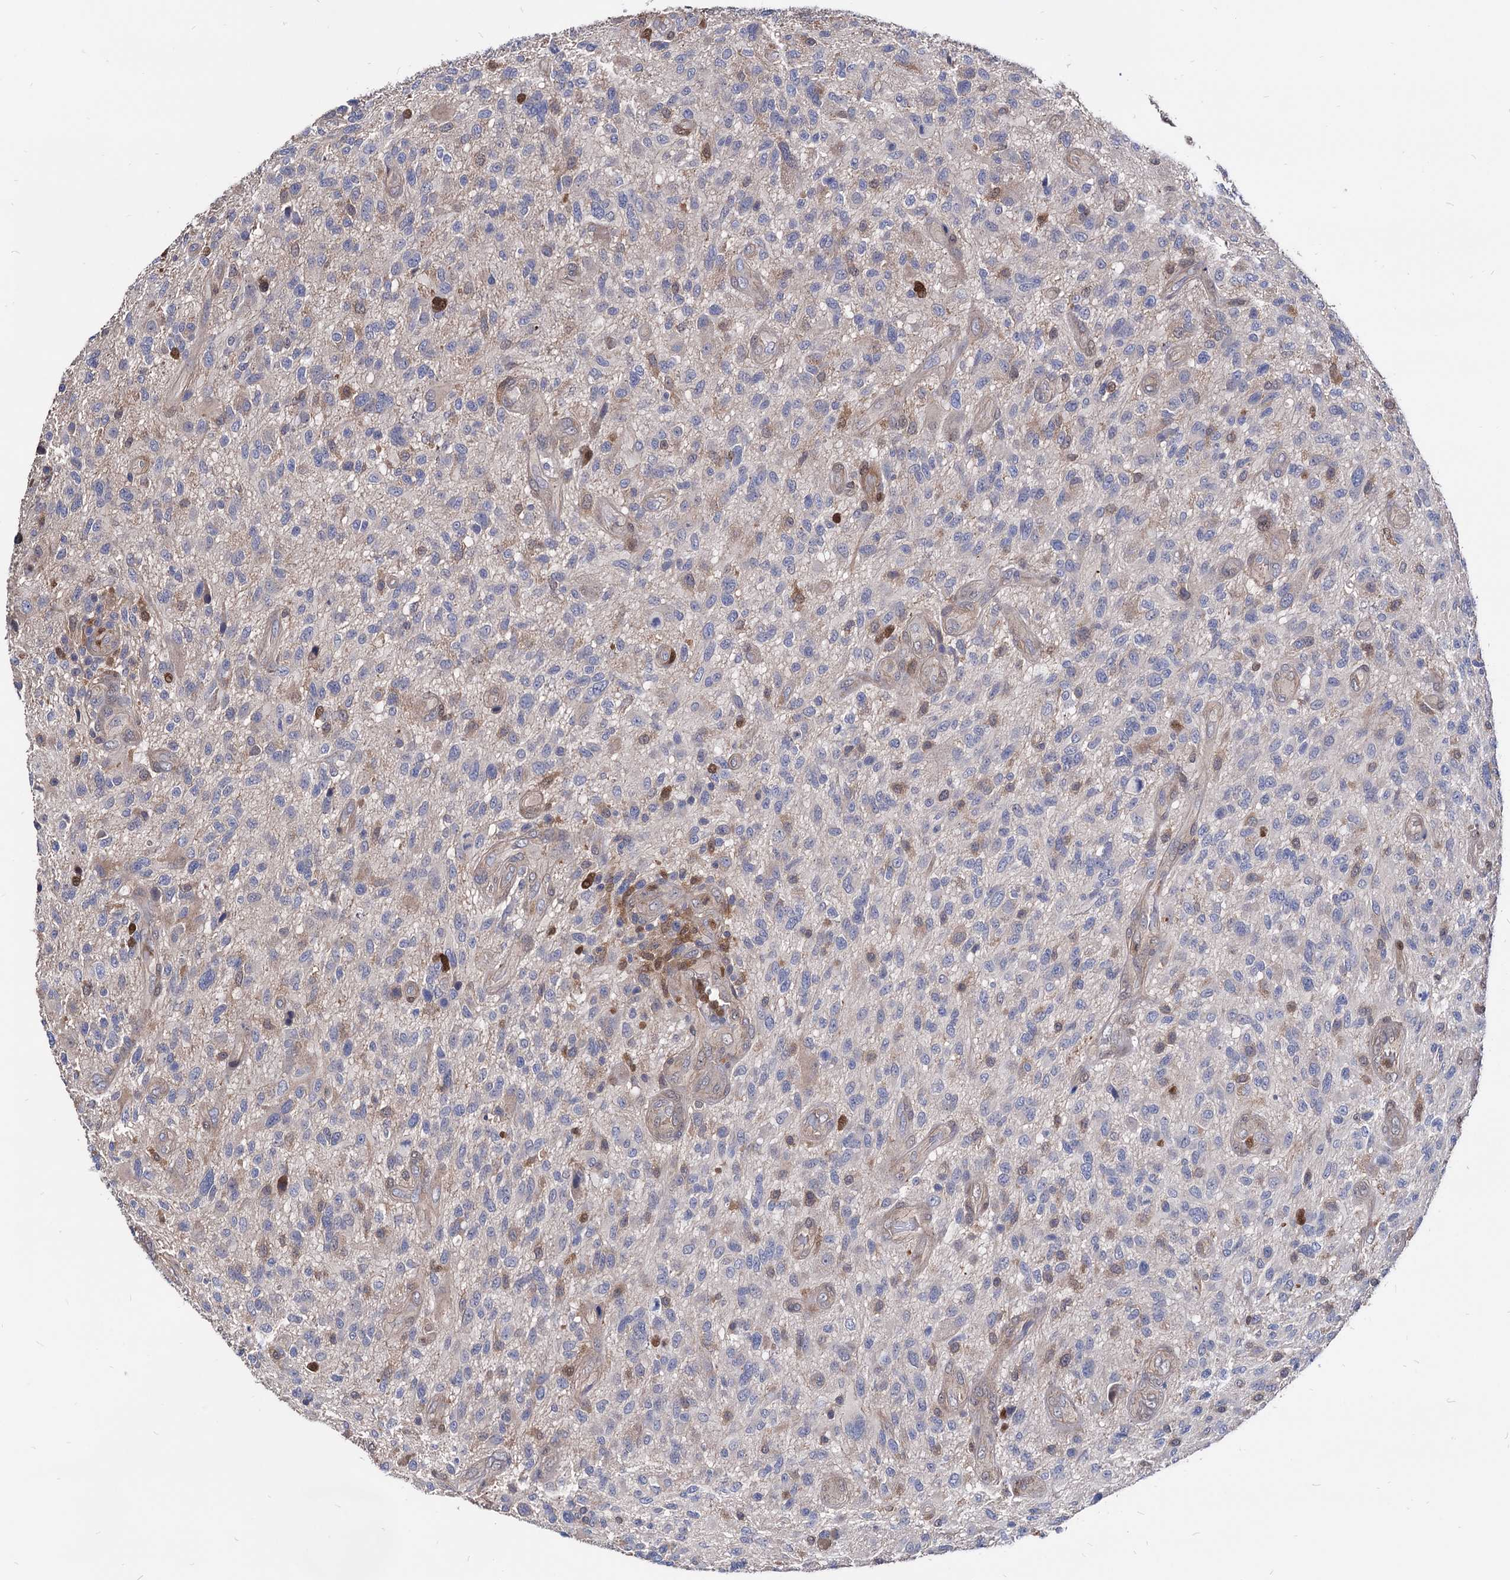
{"staining": {"intensity": "negative", "quantity": "none", "location": "none"}, "tissue": "glioma", "cell_type": "Tumor cells", "image_type": "cancer", "snomed": [{"axis": "morphology", "description": "Glioma, malignant, High grade"}, {"axis": "topography", "description": "Brain"}], "caption": "There is no significant positivity in tumor cells of glioma.", "gene": "CPPED1", "patient": {"sex": "male", "age": 47}}